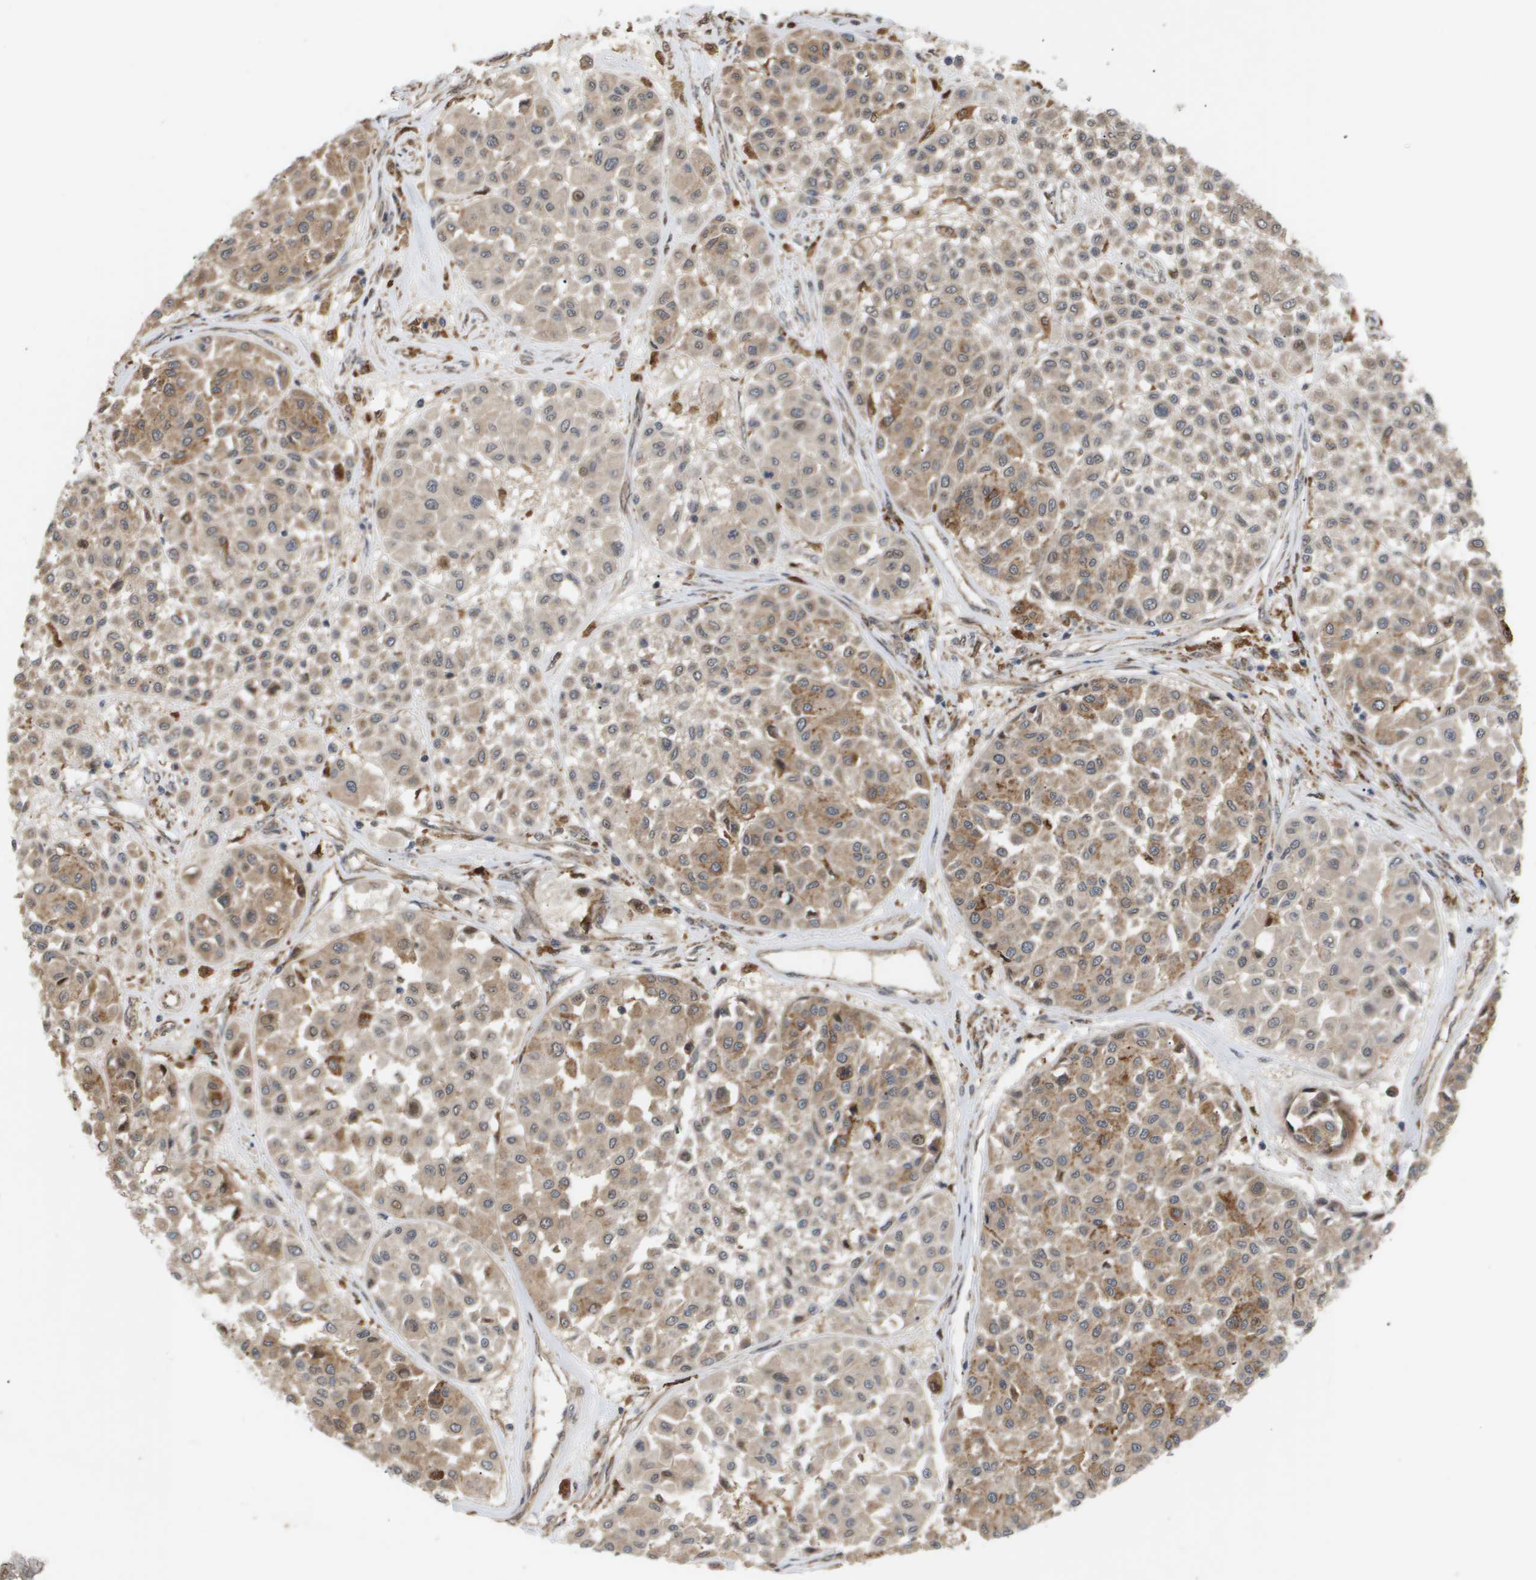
{"staining": {"intensity": "moderate", "quantity": ">75%", "location": "cytoplasmic/membranous"}, "tissue": "melanoma", "cell_type": "Tumor cells", "image_type": "cancer", "snomed": [{"axis": "morphology", "description": "Malignant melanoma, Metastatic site"}, {"axis": "topography", "description": "Soft tissue"}], "caption": "About >75% of tumor cells in human melanoma demonstrate moderate cytoplasmic/membranous protein staining as visualized by brown immunohistochemical staining.", "gene": "PDGFB", "patient": {"sex": "male", "age": 41}}